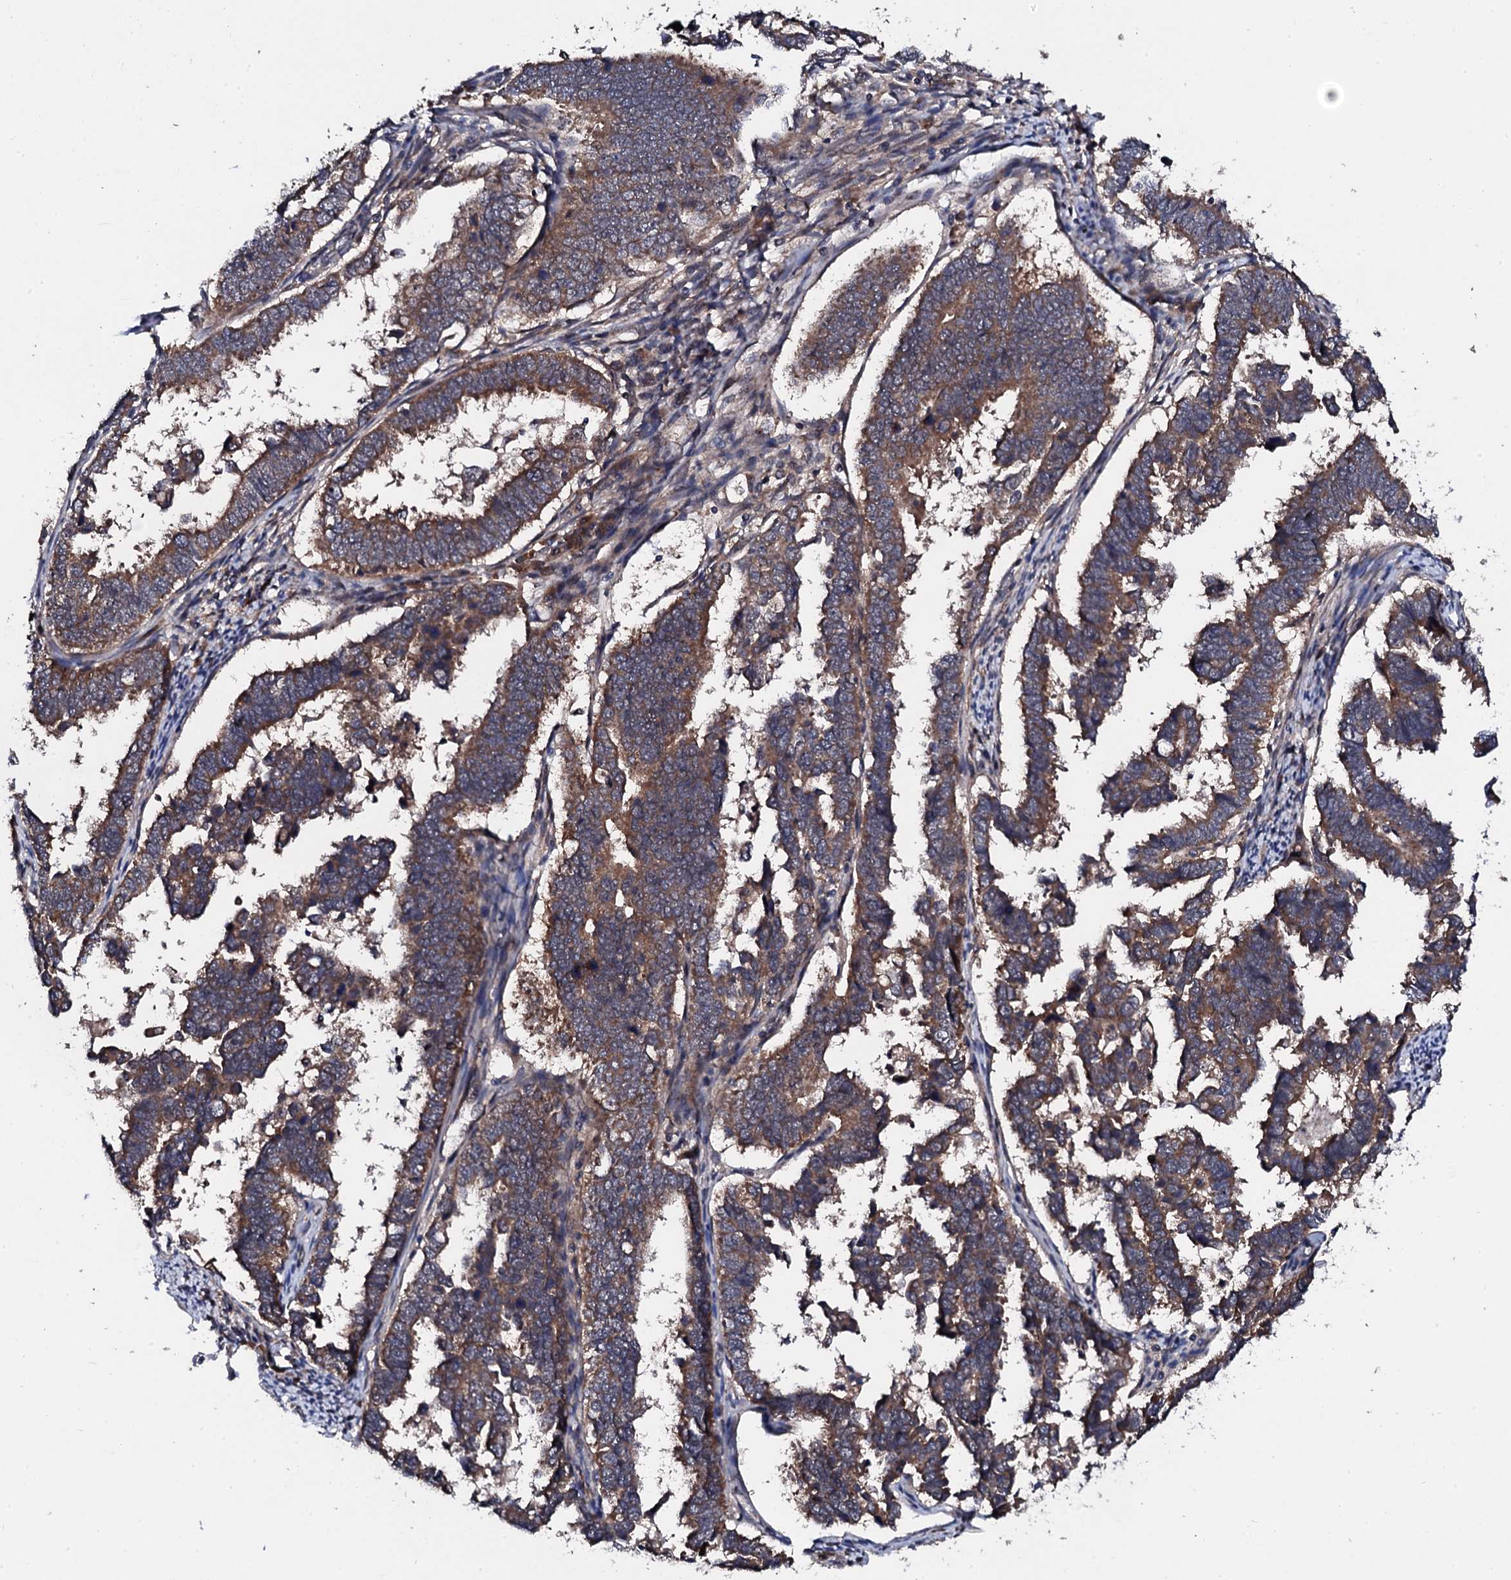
{"staining": {"intensity": "moderate", "quantity": ">75%", "location": "cytoplasmic/membranous"}, "tissue": "endometrial cancer", "cell_type": "Tumor cells", "image_type": "cancer", "snomed": [{"axis": "morphology", "description": "Adenocarcinoma, NOS"}, {"axis": "topography", "description": "Endometrium"}], "caption": "Immunohistochemical staining of endometrial adenocarcinoma displays medium levels of moderate cytoplasmic/membranous staining in about >75% of tumor cells. Using DAB (brown) and hematoxylin (blue) stains, captured at high magnification using brightfield microscopy.", "gene": "IP6K1", "patient": {"sex": "female", "age": 75}}